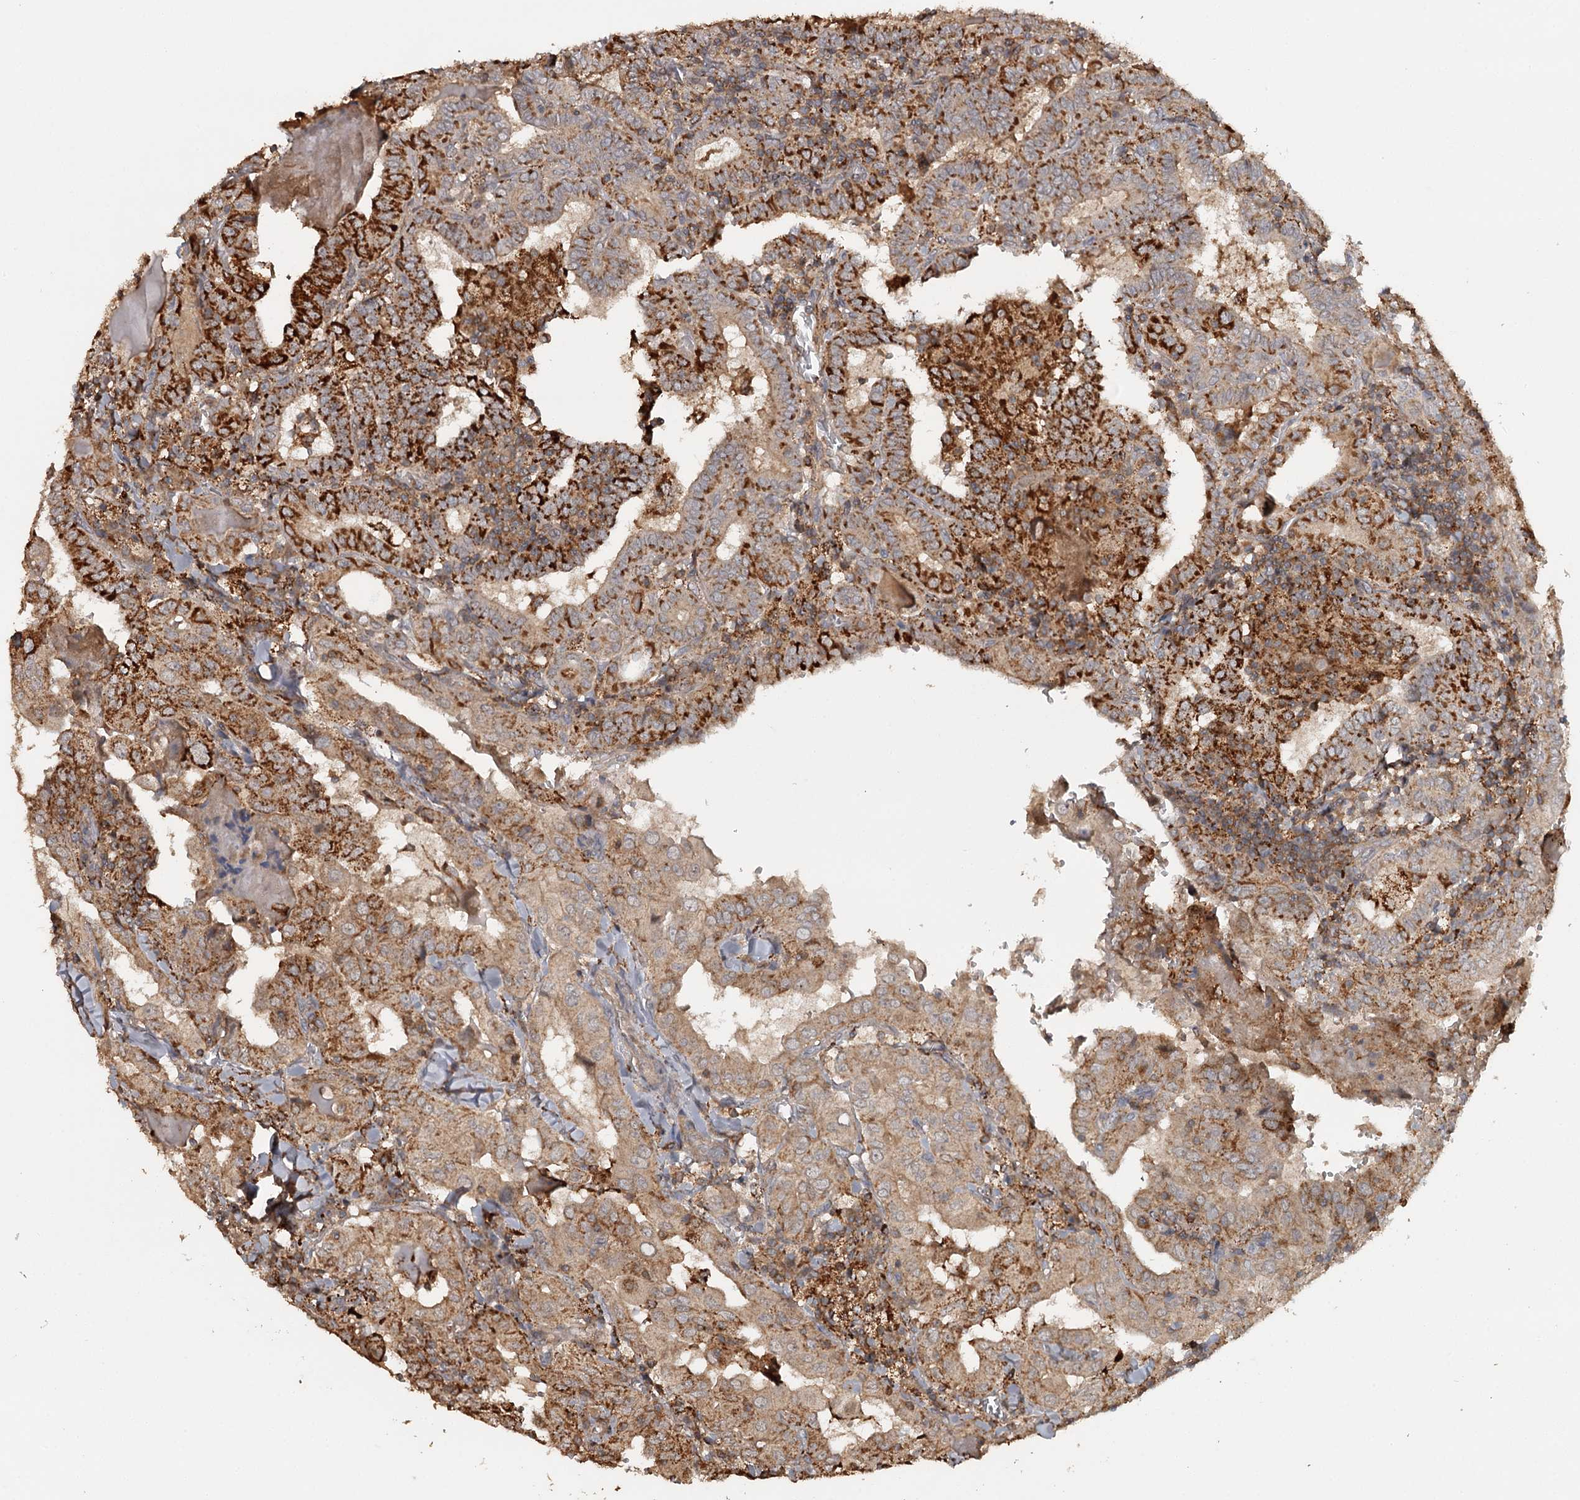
{"staining": {"intensity": "strong", "quantity": "25%-75%", "location": "cytoplasmic/membranous"}, "tissue": "thyroid cancer", "cell_type": "Tumor cells", "image_type": "cancer", "snomed": [{"axis": "morphology", "description": "Papillary adenocarcinoma, NOS"}, {"axis": "topography", "description": "Thyroid gland"}], "caption": "Strong cytoplasmic/membranous expression for a protein is identified in approximately 25%-75% of tumor cells of thyroid cancer (papillary adenocarcinoma) using immunohistochemistry.", "gene": "FAXC", "patient": {"sex": "female", "age": 72}}